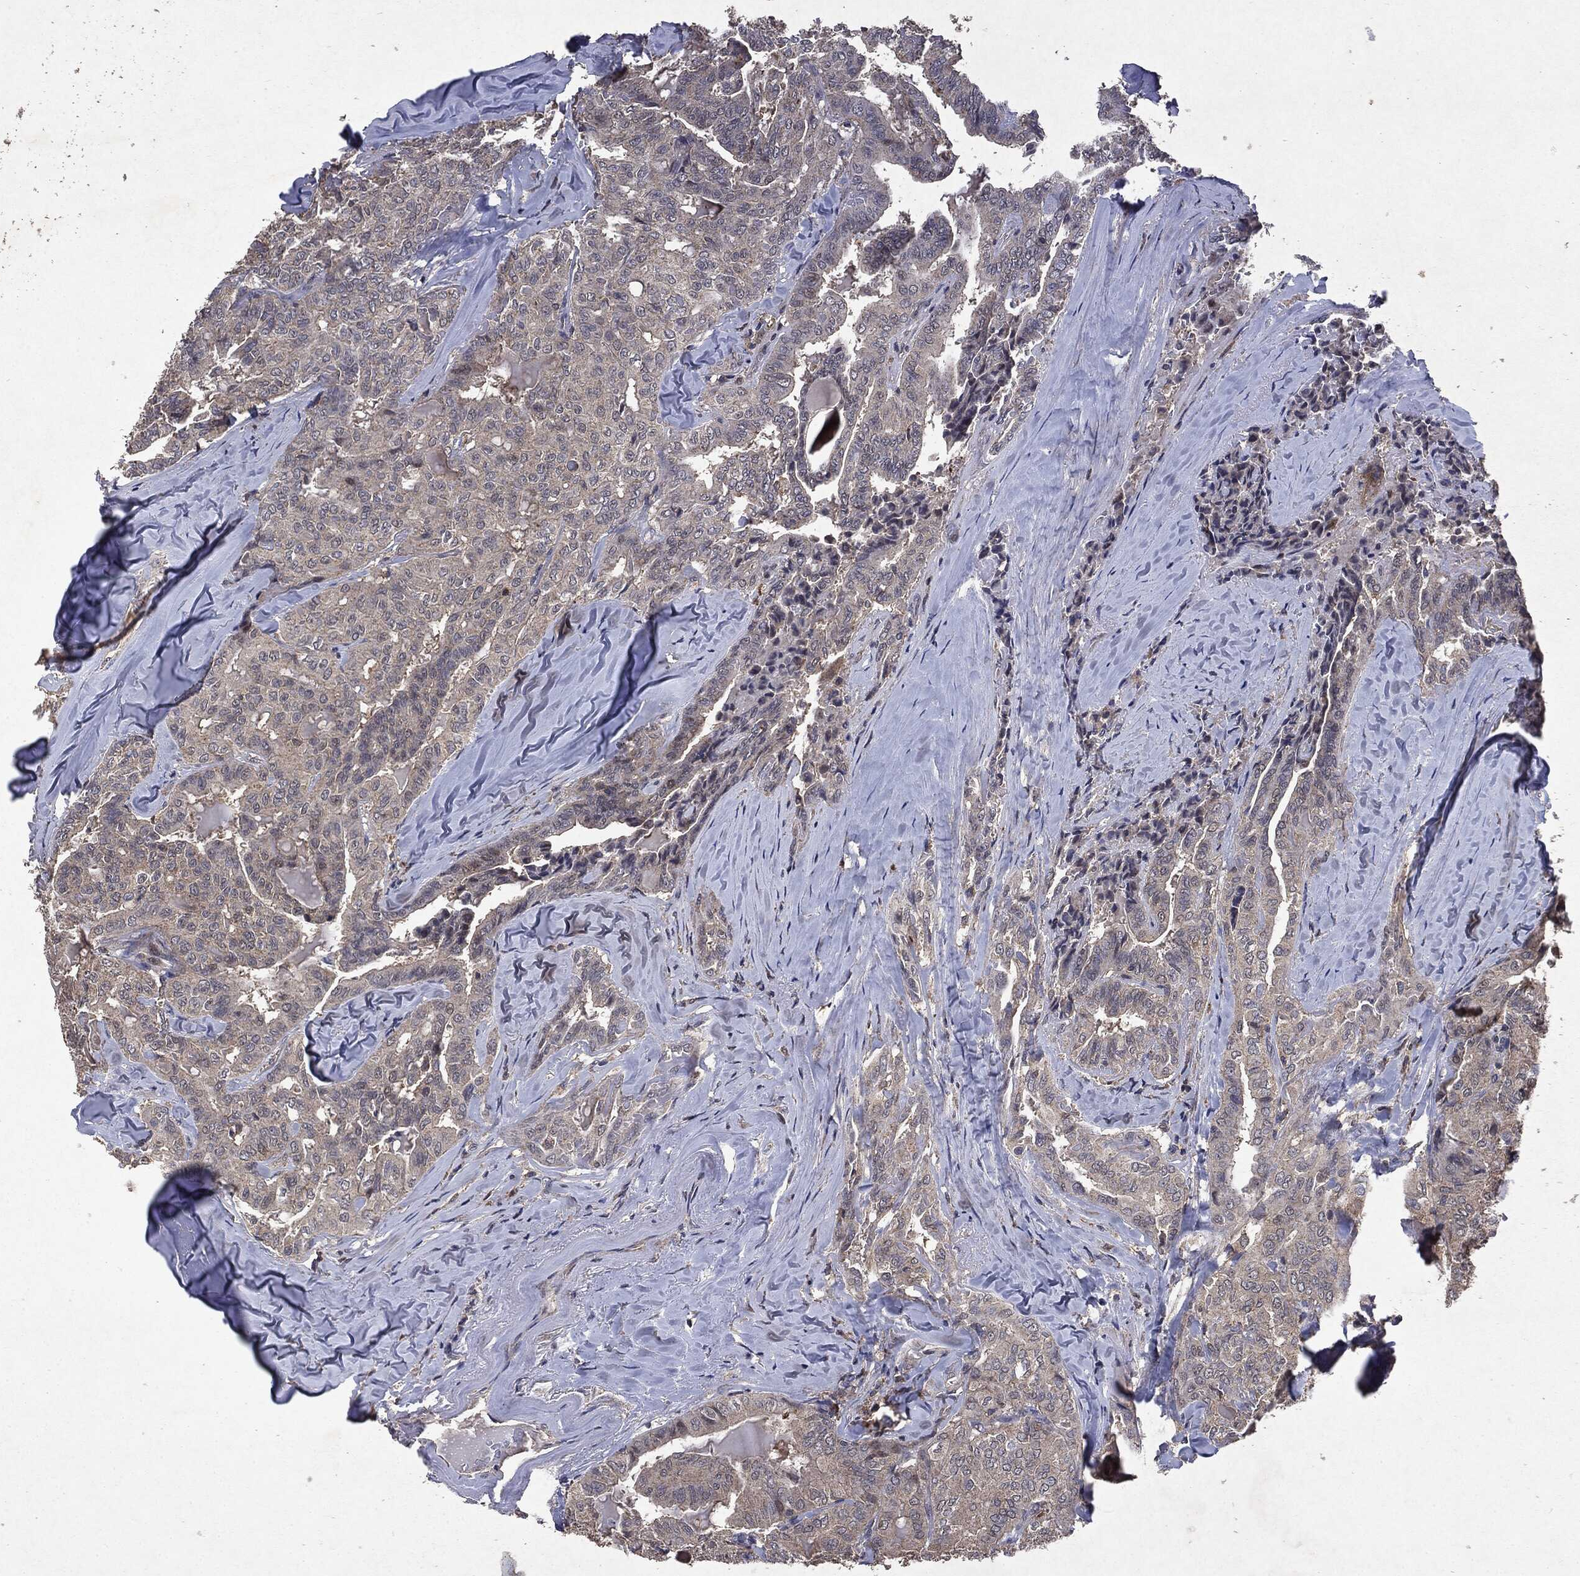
{"staining": {"intensity": "negative", "quantity": "none", "location": "none"}, "tissue": "thyroid cancer", "cell_type": "Tumor cells", "image_type": "cancer", "snomed": [{"axis": "morphology", "description": "Papillary adenocarcinoma, NOS"}, {"axis": "topography", "description": "Thyroid gland"}], "caption": "Image shows no protein positivity in tumor cells of thyroid papillary adenocarcinoma tissue.", "gene": "PTEN", "patient": {"sex": "female", "age": 68}}